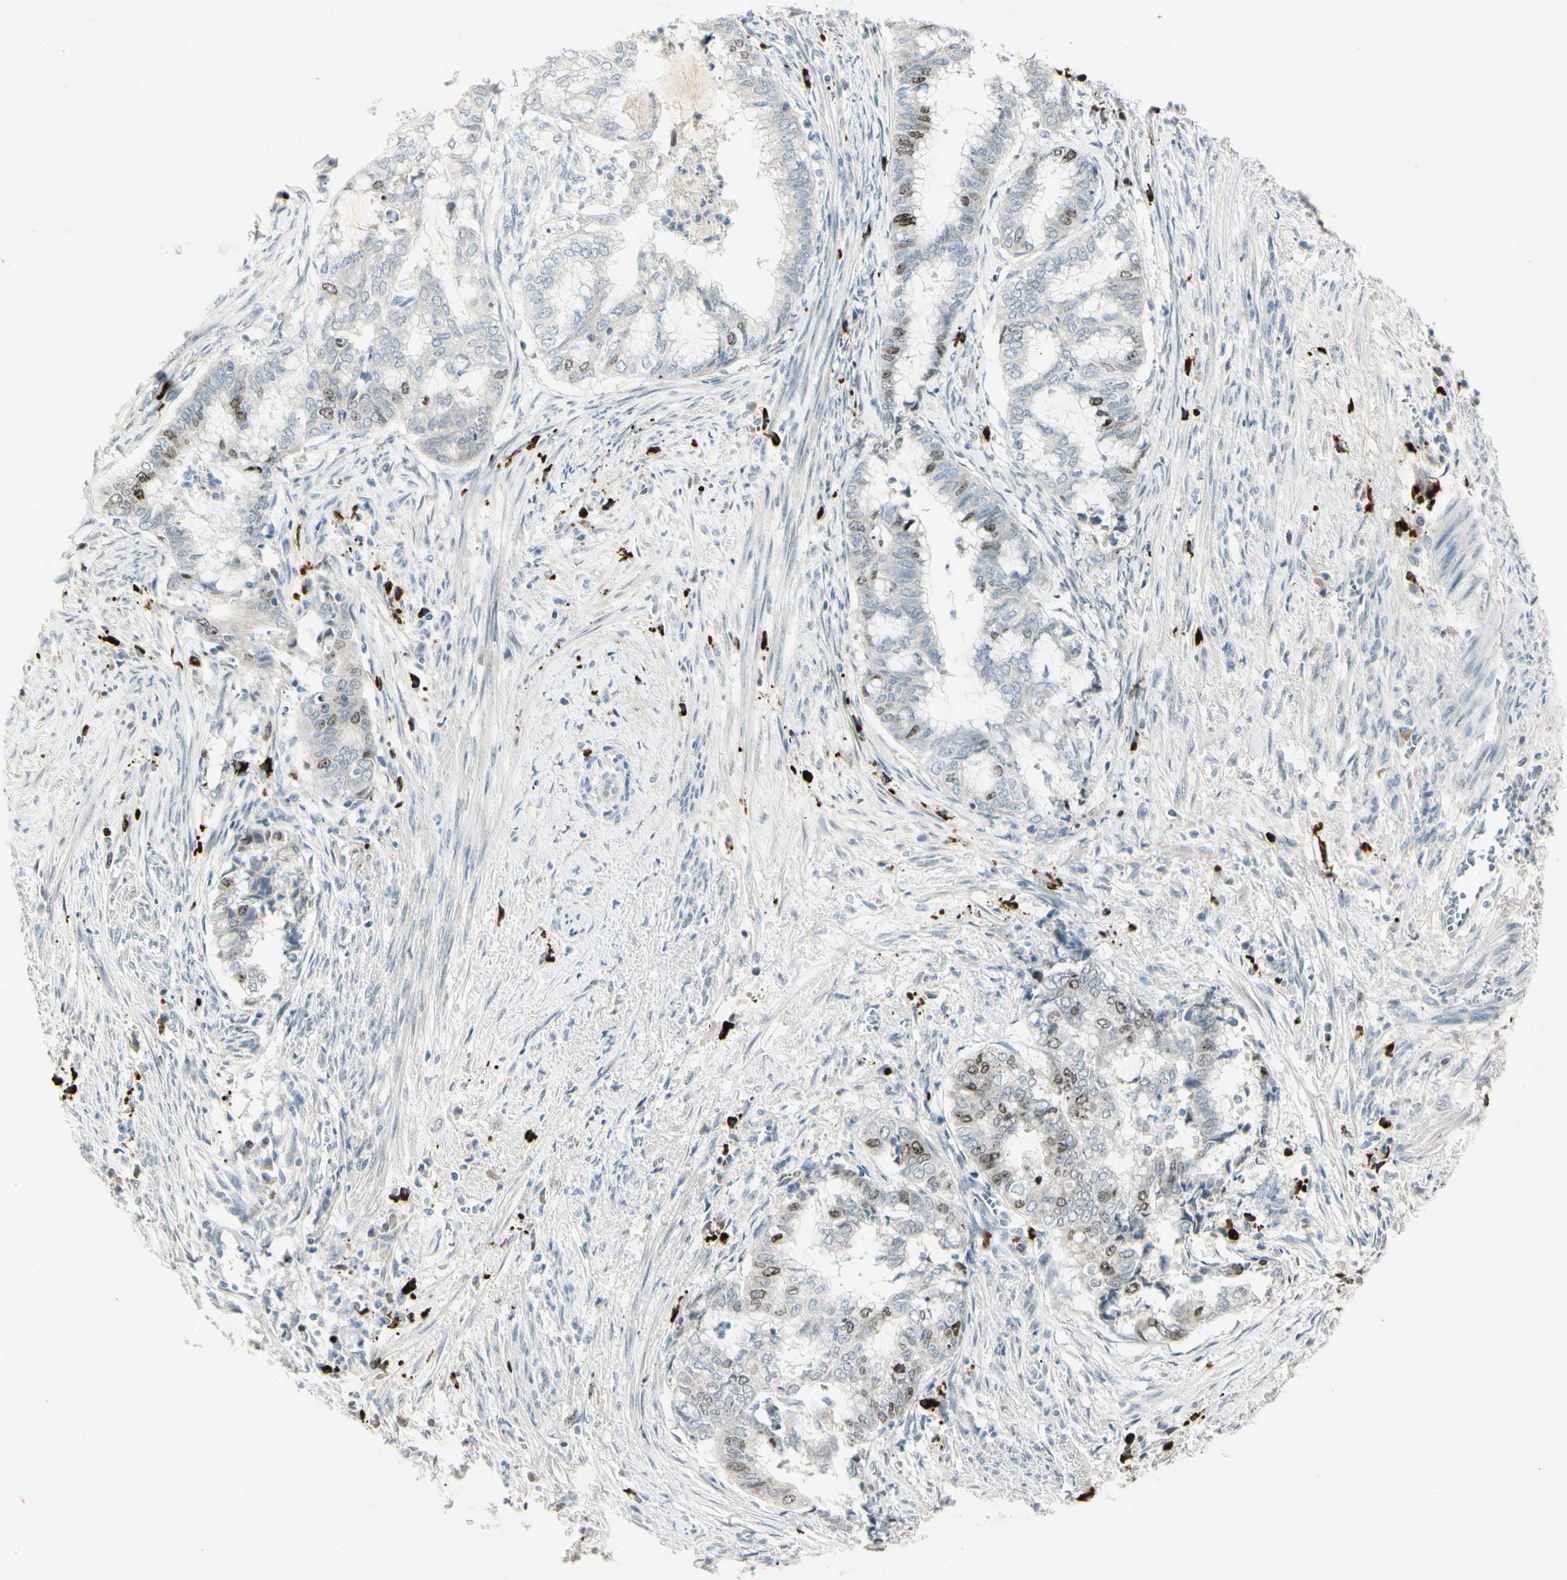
{"staining": {"intensity": "moderate", "quantity": "<25%", "location": "nuclear"}, "tissue": "endometrial cancer", "cell_type": "Tumor cells", "image_type": "cancer", "snomed": [{"axis": "morphology", "description": "Necrosis, NOS"}, {"axis": "morphology", "description": "Adenocarcinoma, NOS"}, {"axis": "topography", "description": "Endometrium"}], "caption": "Protein analysis of endometrial adenocarcinoma tissue reveals moderate nuclear expression in about <25% of tumor cells. The staining was performed using DAB to visualize the protein expression in brown, while the nuclei were stained in blue with hematoxylin (Magnification: 20x).", "gene": "PITX1", "patient": {"sex": "female", "age": 79}}